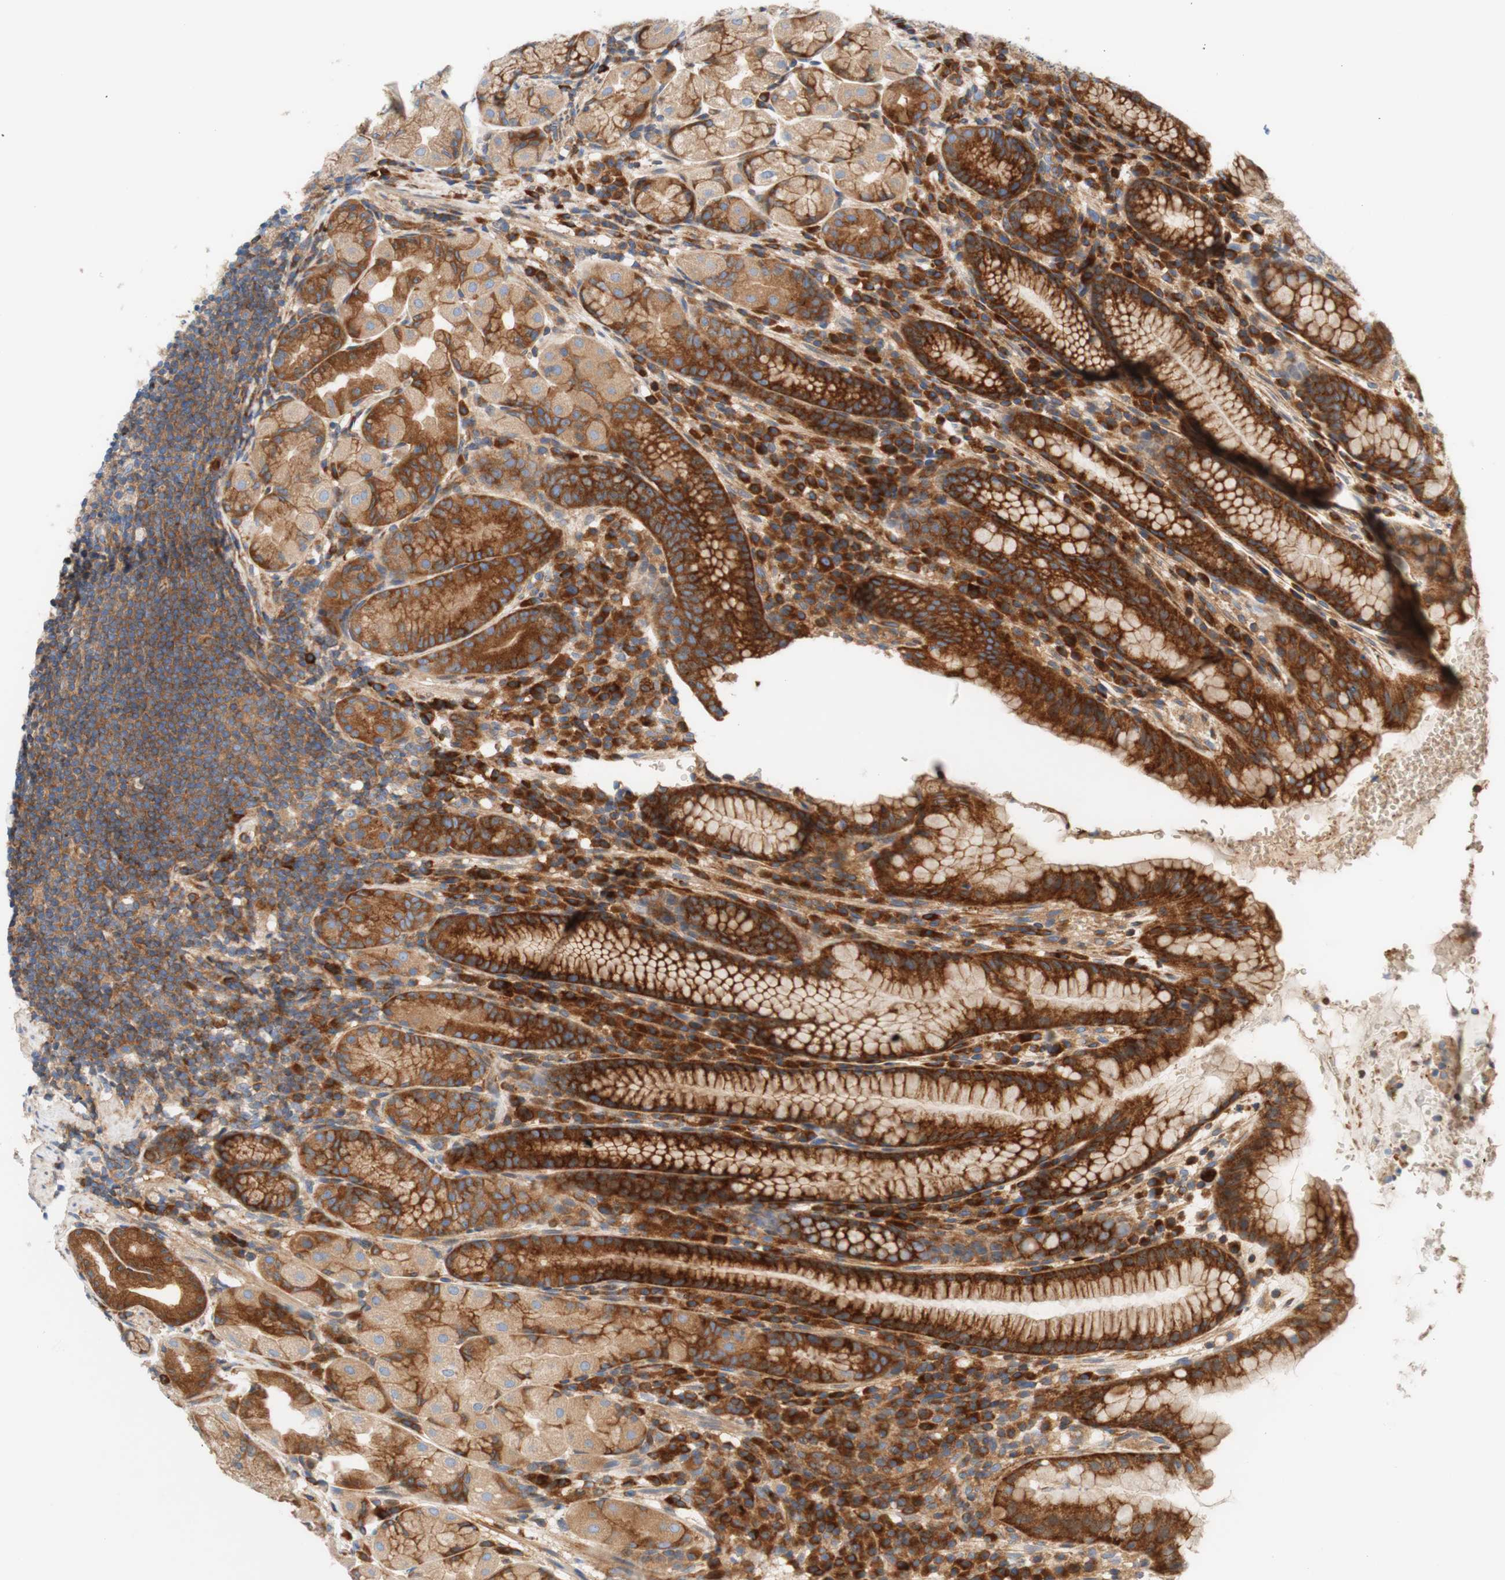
{"staining": {"intensity": "strong", "quantity": "25%-75%", "location": "nuclear"}, "tissue": "stomach", "cell_type": "Glandular cells", "image_type": "normal", "snomed": [{"axis": "morphology", "description": "Normal tissue, NOS"}, {"axis": "topography", "description": "Stomach, lower"}], "caption": "Strong nuclear expression for a protein is seen in about 25%-75% of glandular cells of benign stomach using immunohistochemistry (IHC).", "gene": "STOM", "patient": {"sex": "male", "age": 52}}